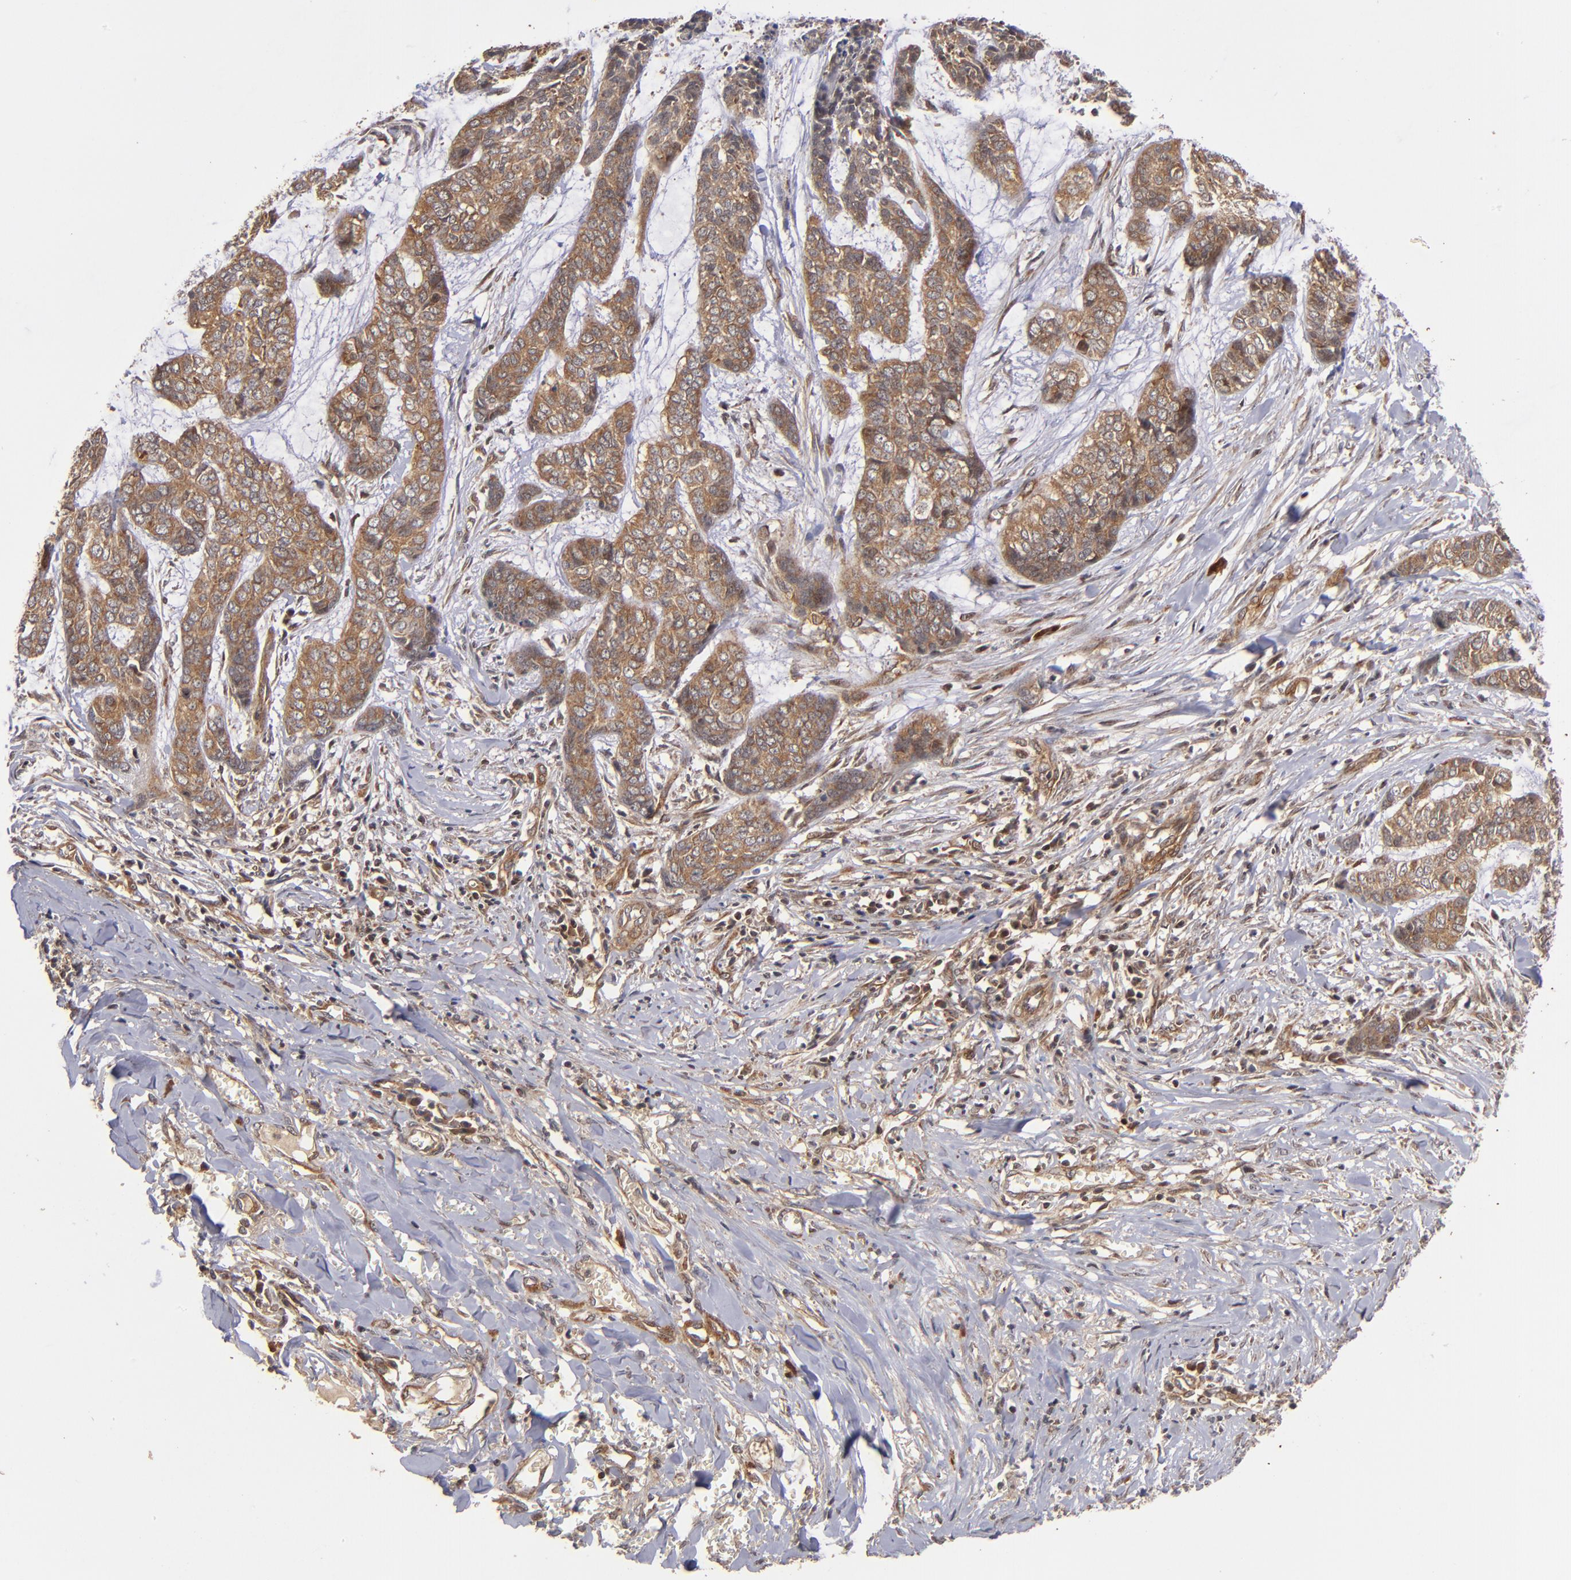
{"staining": {"intensity": "moderate", "quantity": ">75%", "location": "cytoplasmic/membranous"}, "tissue": "skin cancer", "cell_type": "Tumor cells", "image_type": "cancer", "snomed": [{"axis": "morphology", "description": "Basal cell carcinoma"}, {"axis": "topography", "description": "Skin"}], "caption": "Immunohistochemistry (IHC) micrograph of neoplastic tissue: basal cell carcinoma (skin) stained using immunohistochemistry (IHC) exhibits medium levels of moderate protein expression localized specifically in the cytoplasmic/membranous of tumor cells, appearing as a cytoplasmic/membranous brown color.", "gene": "BDKRB1", "patient": {"sex": "female", "age": 64}}